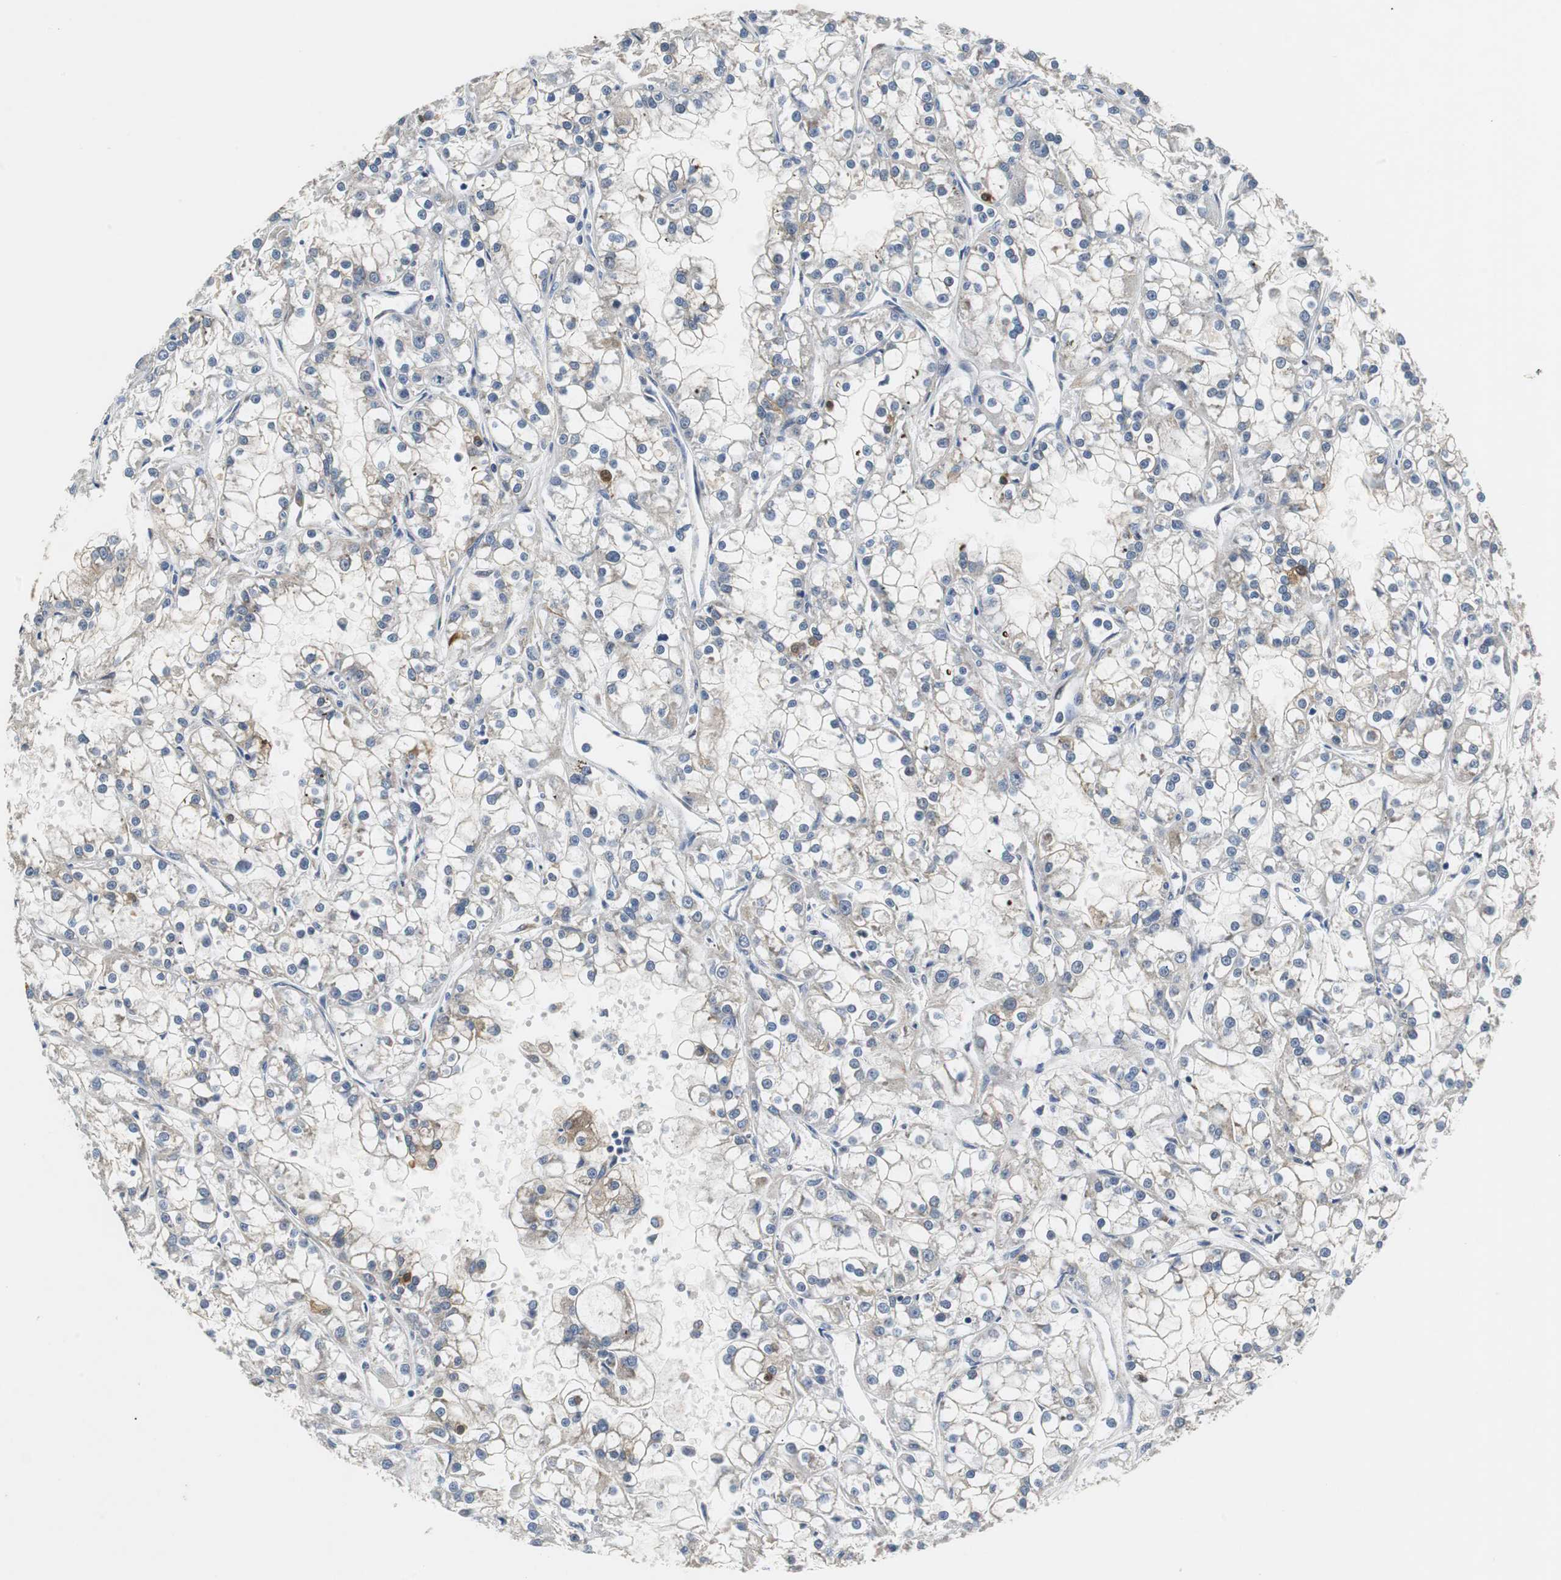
{"staining": {"intensity": "weak", "quantity": "<25%", "location": "cytoplasmic/membranous"}, "tissue": "renal cancer", "cell_type": "Tumor cells", "image_type": "cancer", "snomed": [{"axis": "morphology", "description": "Adenocarcinoma, NOS"}, {"axis": "topography", "description": "Kidney"}], "caption": "The micrograph reveals no staining of tumor cells in renal cancer (adenocarcinoma). The staining was performed using DAB (3,3'-diaminobenzidine) to visualize the protein expression in brown, while the nuclei were stained in blue with hematoxylin (Magnification: 20x).", "gene": "ISCU", "patient": {"sex": "female", "age": 52}}